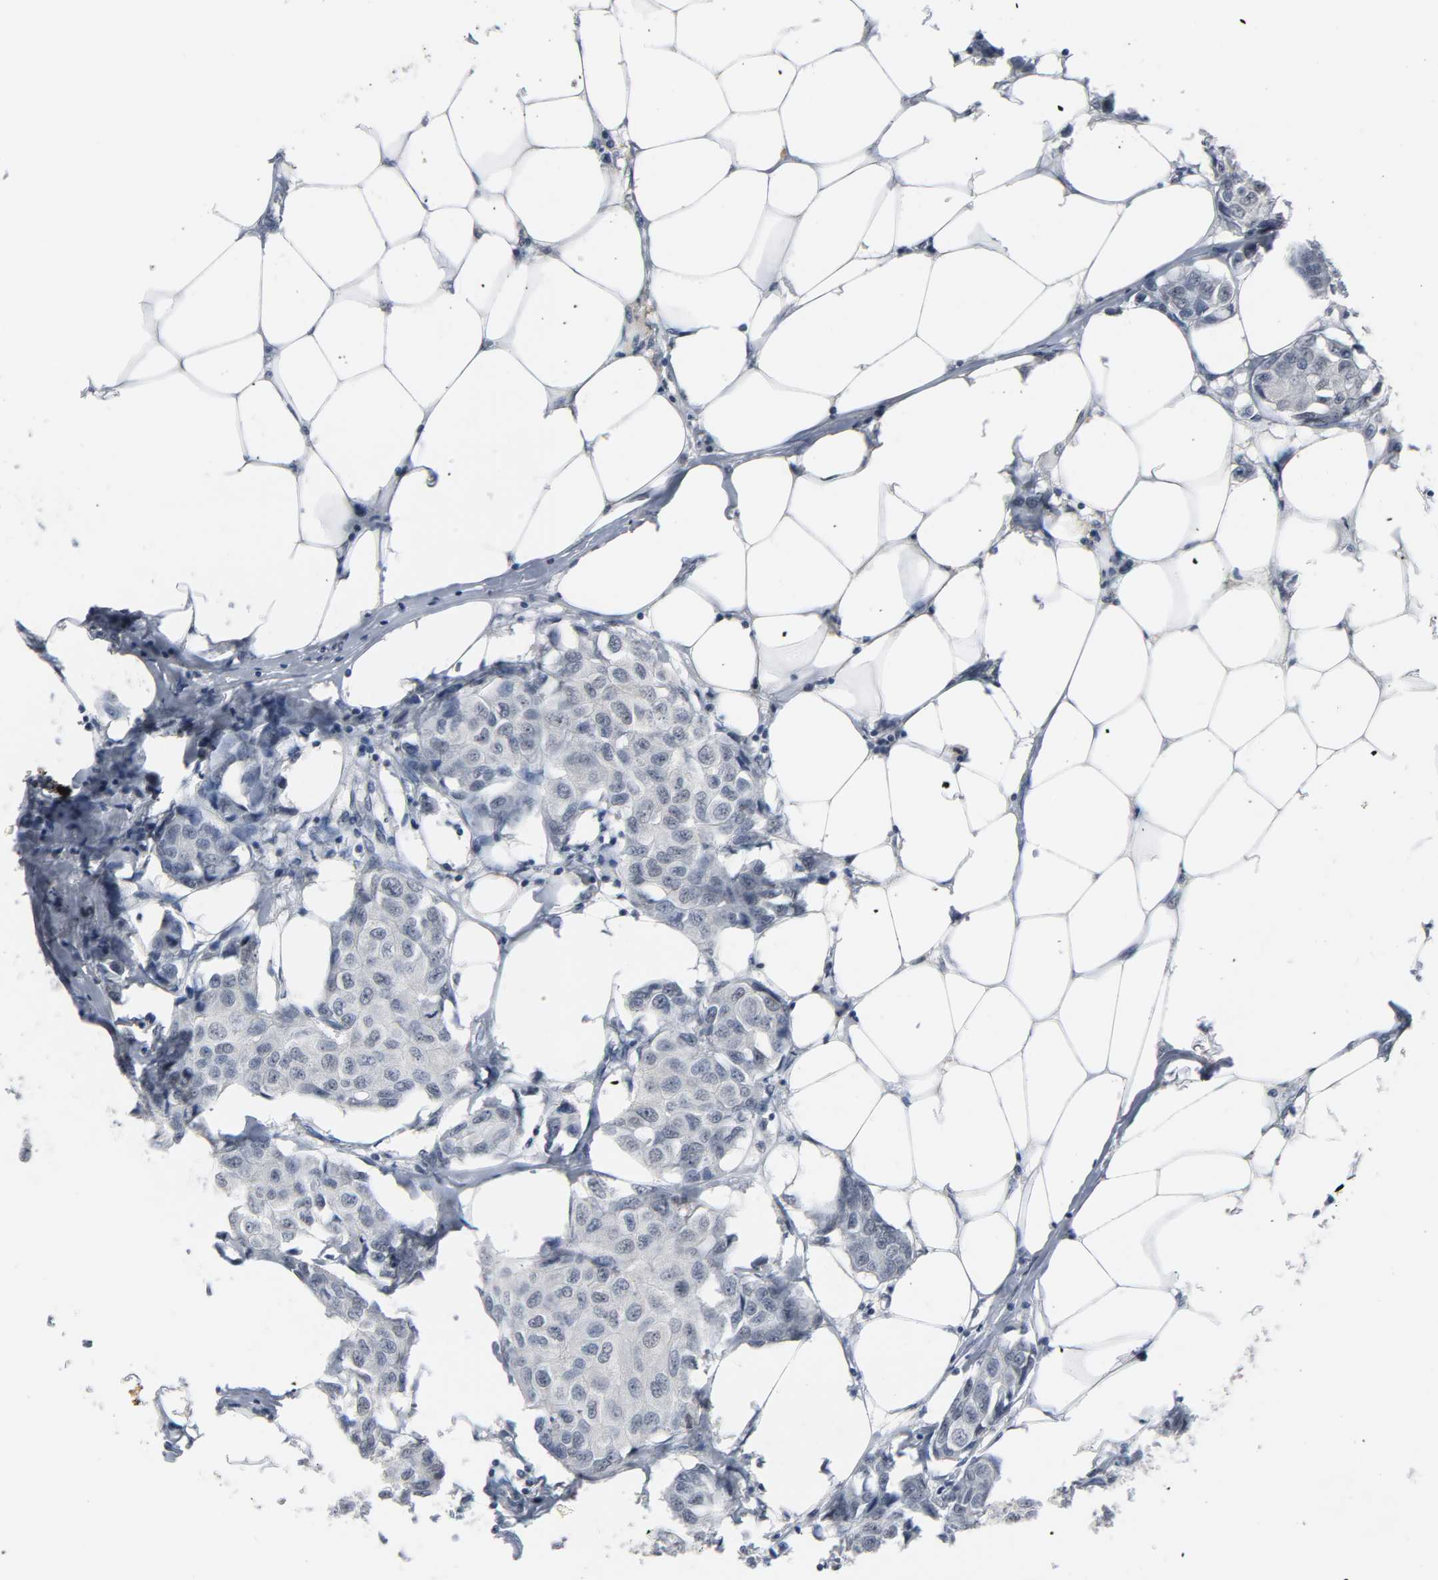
{"staining": {"intensity": "negative", "quantity": "none", "location": "none"}, "tissue": "breast cancer", "cell_type": "Tumor cells", "image_type": "cancer", "snomed": [{"axis": "morphology", "description": "Duct carcinoma"}, {"axis": "topography", "description": "Breast"}], "caption": "Tumor cells show no significant protein expression in breast invasive ductal carcinoma.", "gene": "ACSS2", "patient": {"sex": "female", "age": 80}}